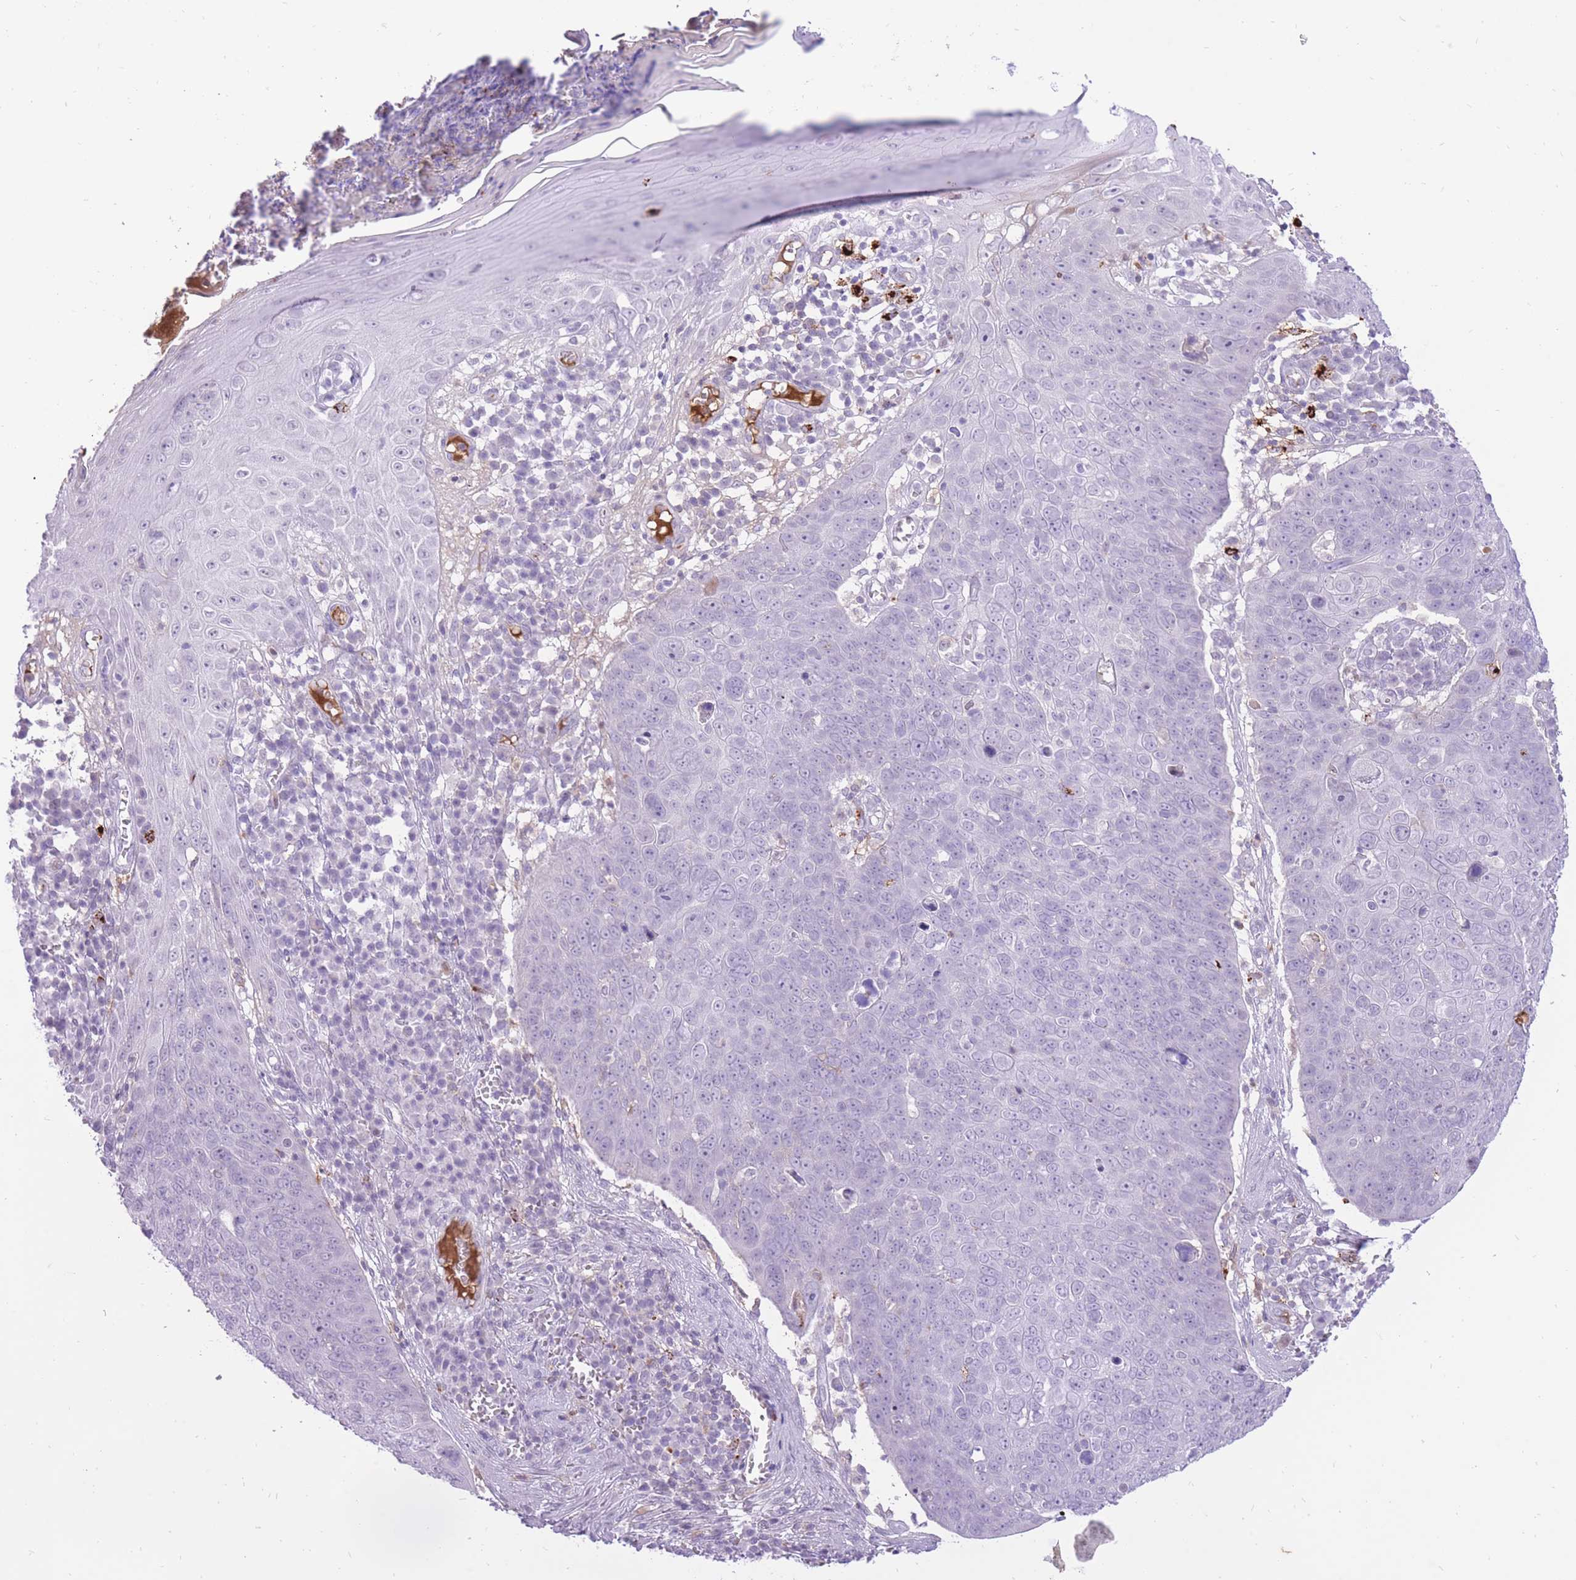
{"staining": {"intensity": "negative", "quantity": "none", "location": "none"}, "tissue": "skin cancer", "cell_type": "Tumor cells", "image_type": "cancer", "snomed": [{"axis": "morphology", "description": "Squamous cell carcinoma, NOS"}, {"axis": "topography", "description": "Skin"}], "caption": "The image displays no significant positivity in tumor cells of skin cancer. (DAB IHC, high magnification).", "gene": "MEIS3", "patient": {"sex": "male", "age": 71}}